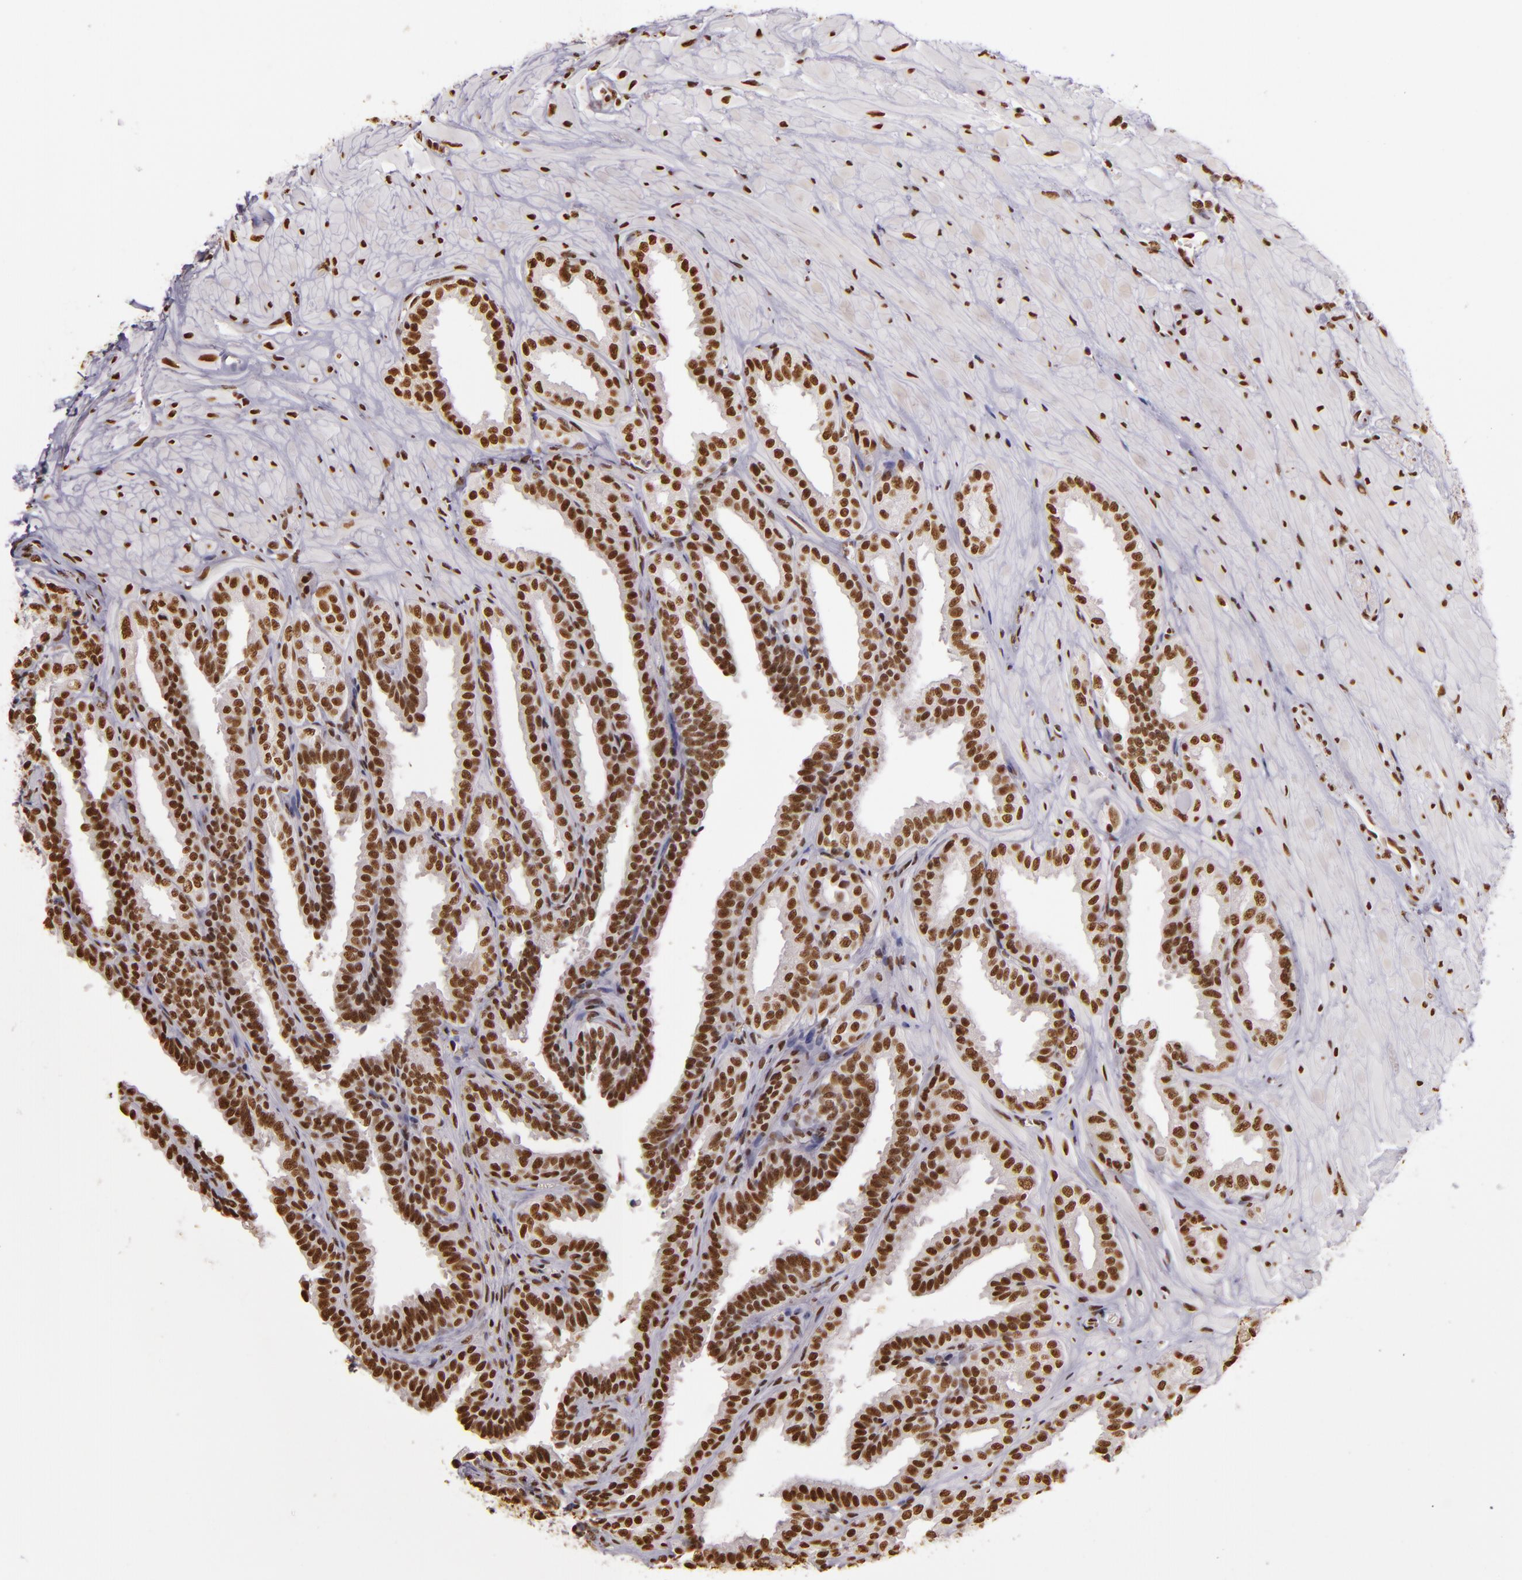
{"staining": {"intensity": "moderate", "quantity": ">75%", "location": "nuclear"}, "tissue": "seminal vesicle", "cell_type": "Glandular cells", "image_type": "normal", "snomed": [{"axis": "morphology", "description": "Normal tissue, NOS"}, {"axis": "topography", "description": "Seminal veicle"}], "caption": "Seminal vesicle stained for a protein displays moderate nuclear positivity in glandular cells.", "gene": "PAPOLA", "patient": {"sex": "male", "age": 26}}